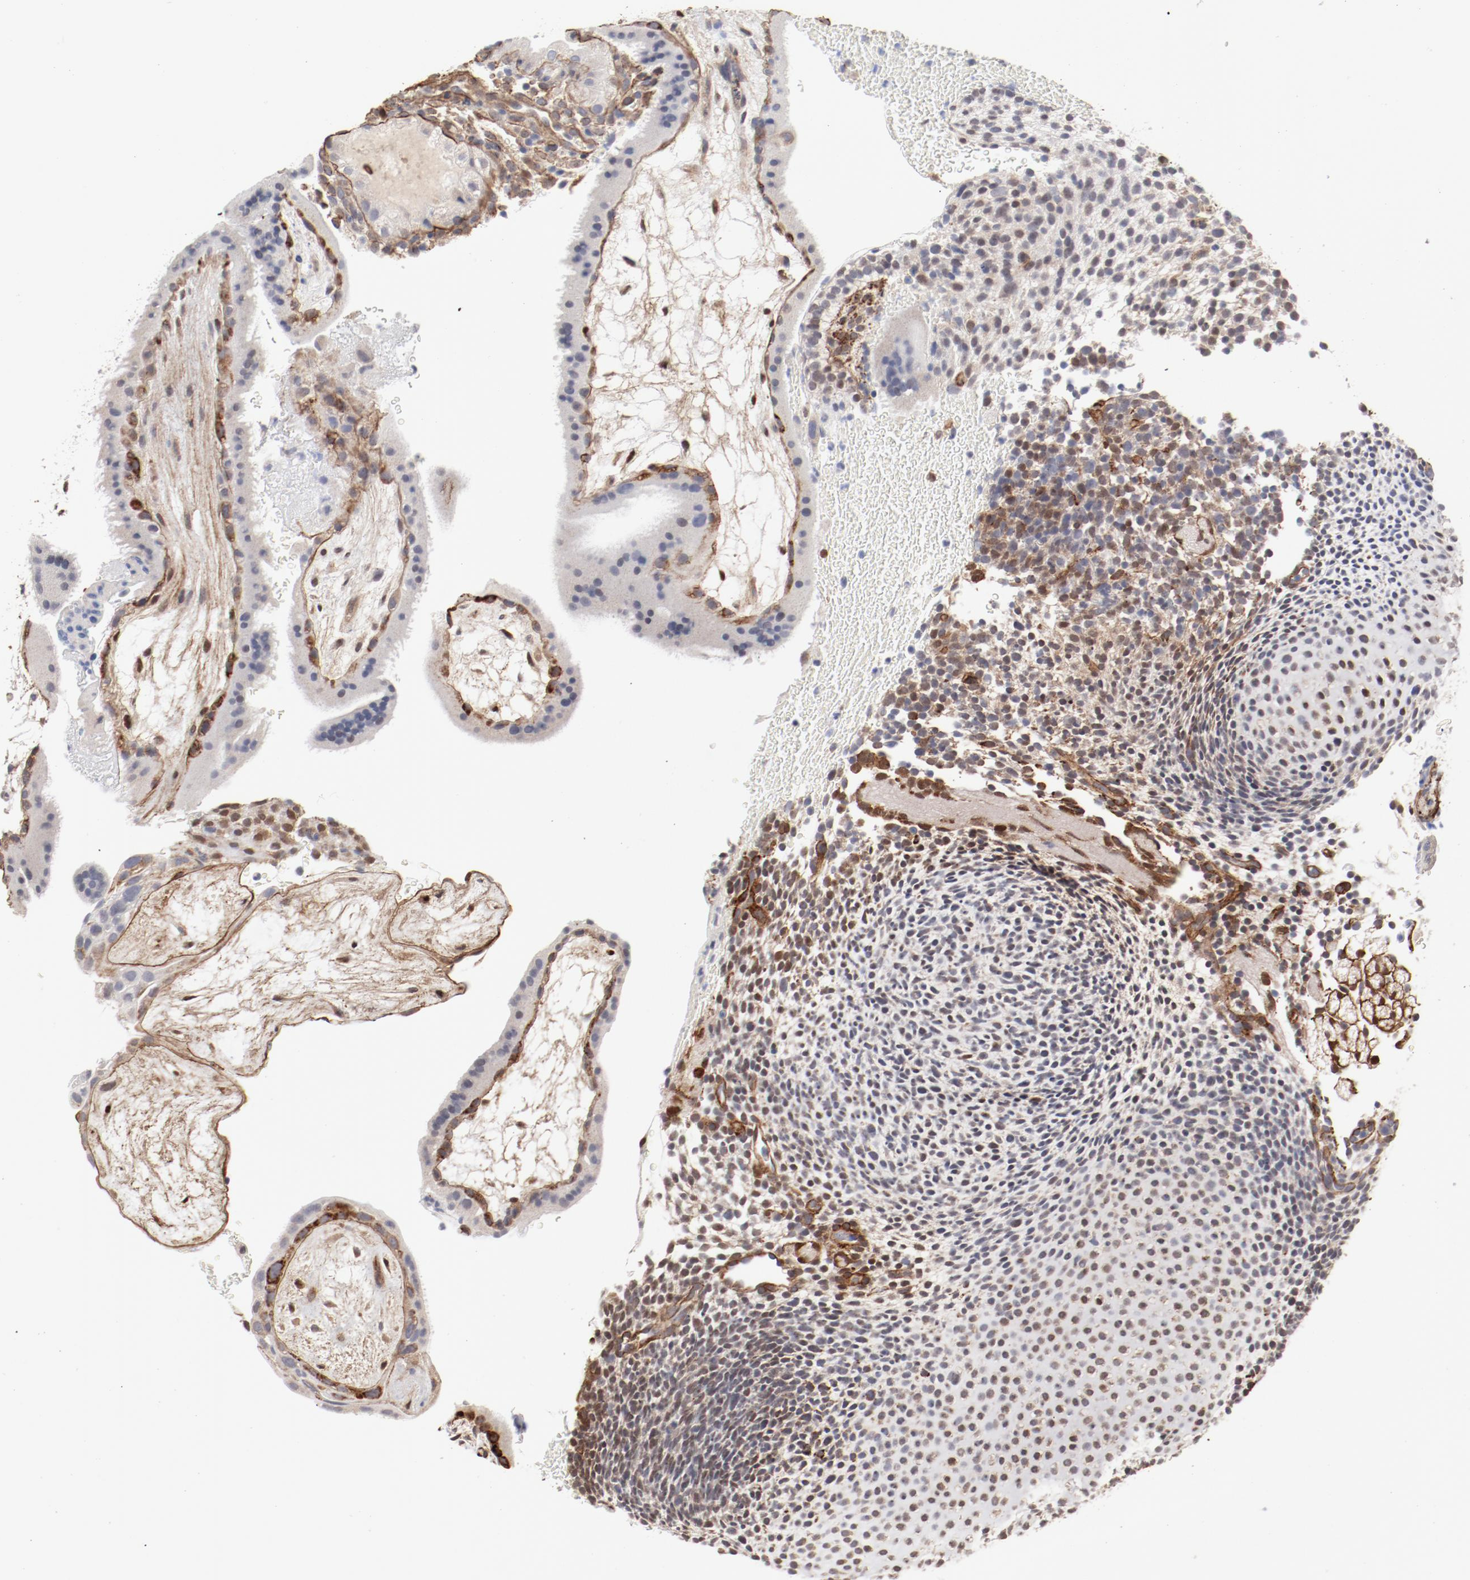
{"staining": {"intensity": "moderate", "quantity": "25%-75%", "location": "cytoplasmic/membranous"}, "tissue": "placenta", "cell_type": "Trophoblastic cells", "image_type": "normal", "snomed": [{"axis": "morphology", "description": "Normal tissue, NOS"}, {"axis": "topography", "description": "Placenta"}], "caption": "IHC histopathology image of unremarkable human placenta stained for a protein (brown), which exhibits medium levels of moderate cytoplasmic/membranous expression in about 25%-75% of trophoblastic cells.", "gene": "MAGED4B", "patient": {"sex": "female", "age": 19}}